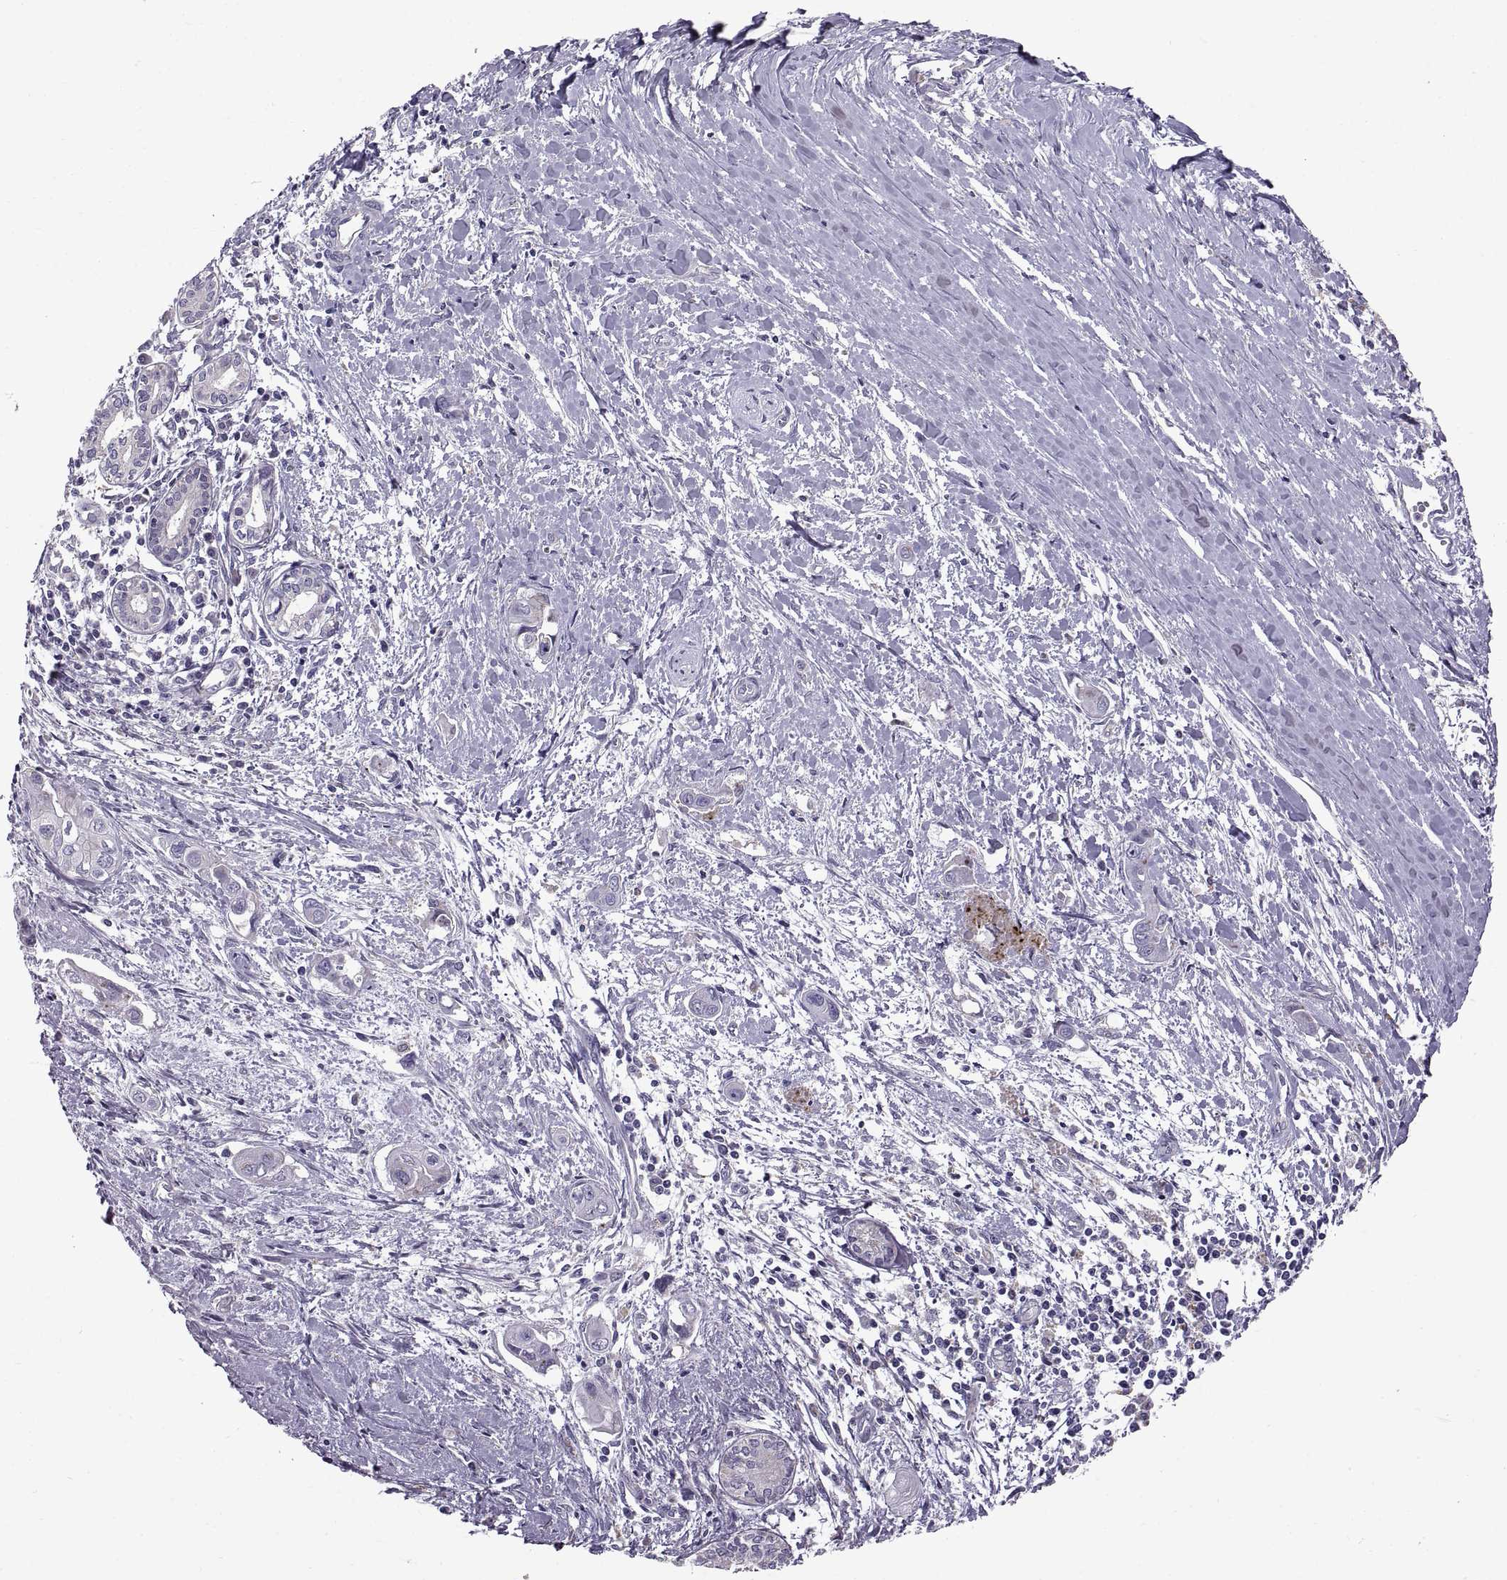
{"staining": {"intensity": "negative", "quantity": "none", "location": "none"}, "tissue": "pancreatic cancer", "cell_type": "Tumor cells", "image_type": "cancer", "snomed": [{"axis": "morphology", "description": "Adenocarcinoma, NOS"}, {"axis": "topography", "description": "Pancreas"}], "caption": "A photomicrograph of human adenocarcinoma (pancreatic) is negative for staining in tumor cells.", "gene": "ARSL", "patient": {"sex": "male", "age": 60}}